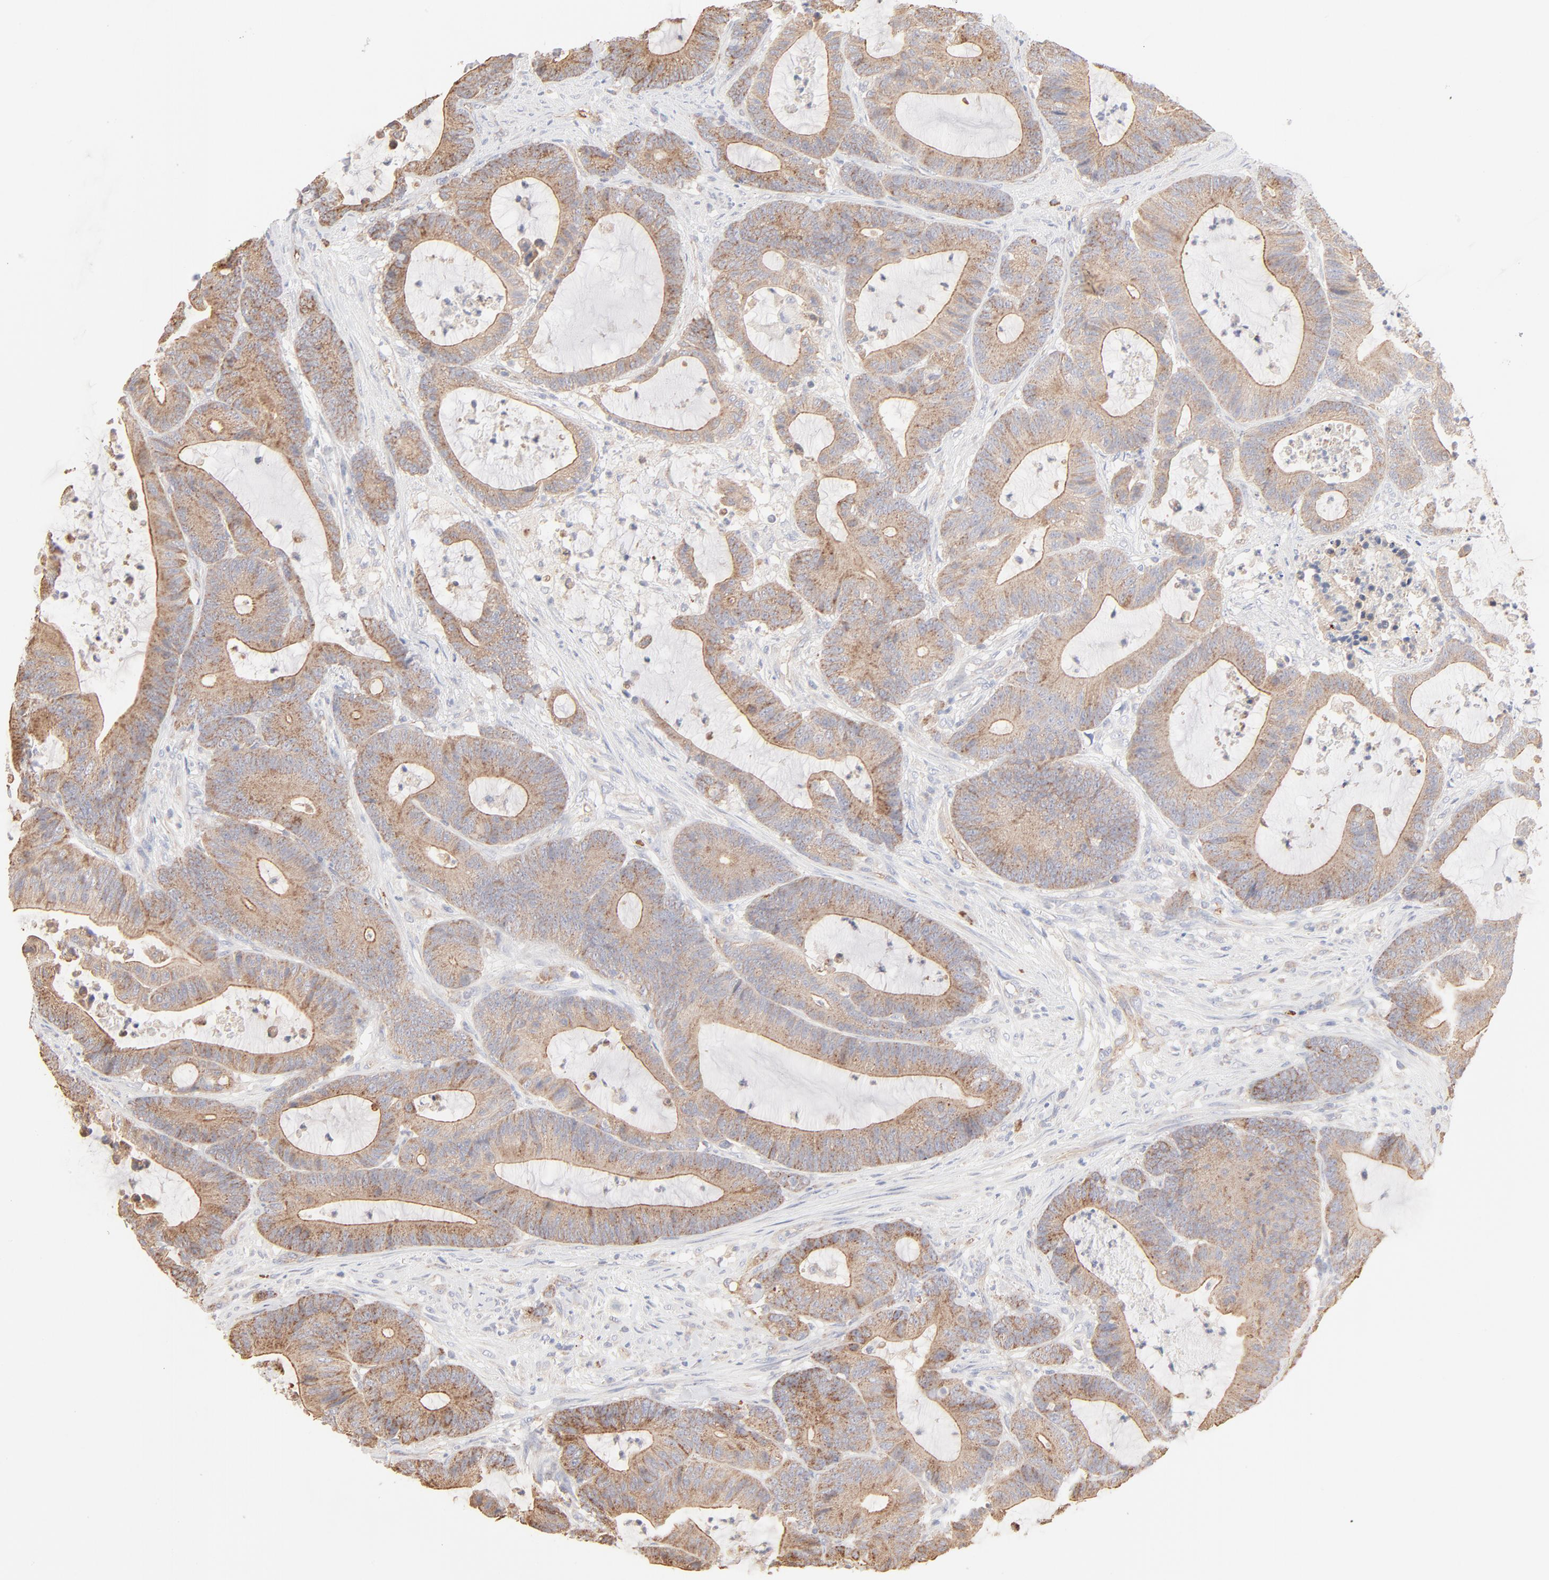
{"staining": {"intensity": "weak", "quantity": ">75%", "location": "cytoplasmic/membranous"}, "tissue": "colorectal cancer", "cell_type": "Tumor cells", "image_type": "cancer", "snomed": [{"axis": "morphology", "description": "Adenocarcinoma, NOS"}, {"axis": "topography", "description": "Colon"}], "caption": "Tumor cells reveal weak cytoplasmic/membranous expression in about >75% of cells in colorectal adenocarcinoma. Using DAB (brown) and hematoxylin (blue) stains, captured at high magnification using brightfield microscopy.", "gene": "SPTB", "patient": {"sex": "female", "age": 84}}